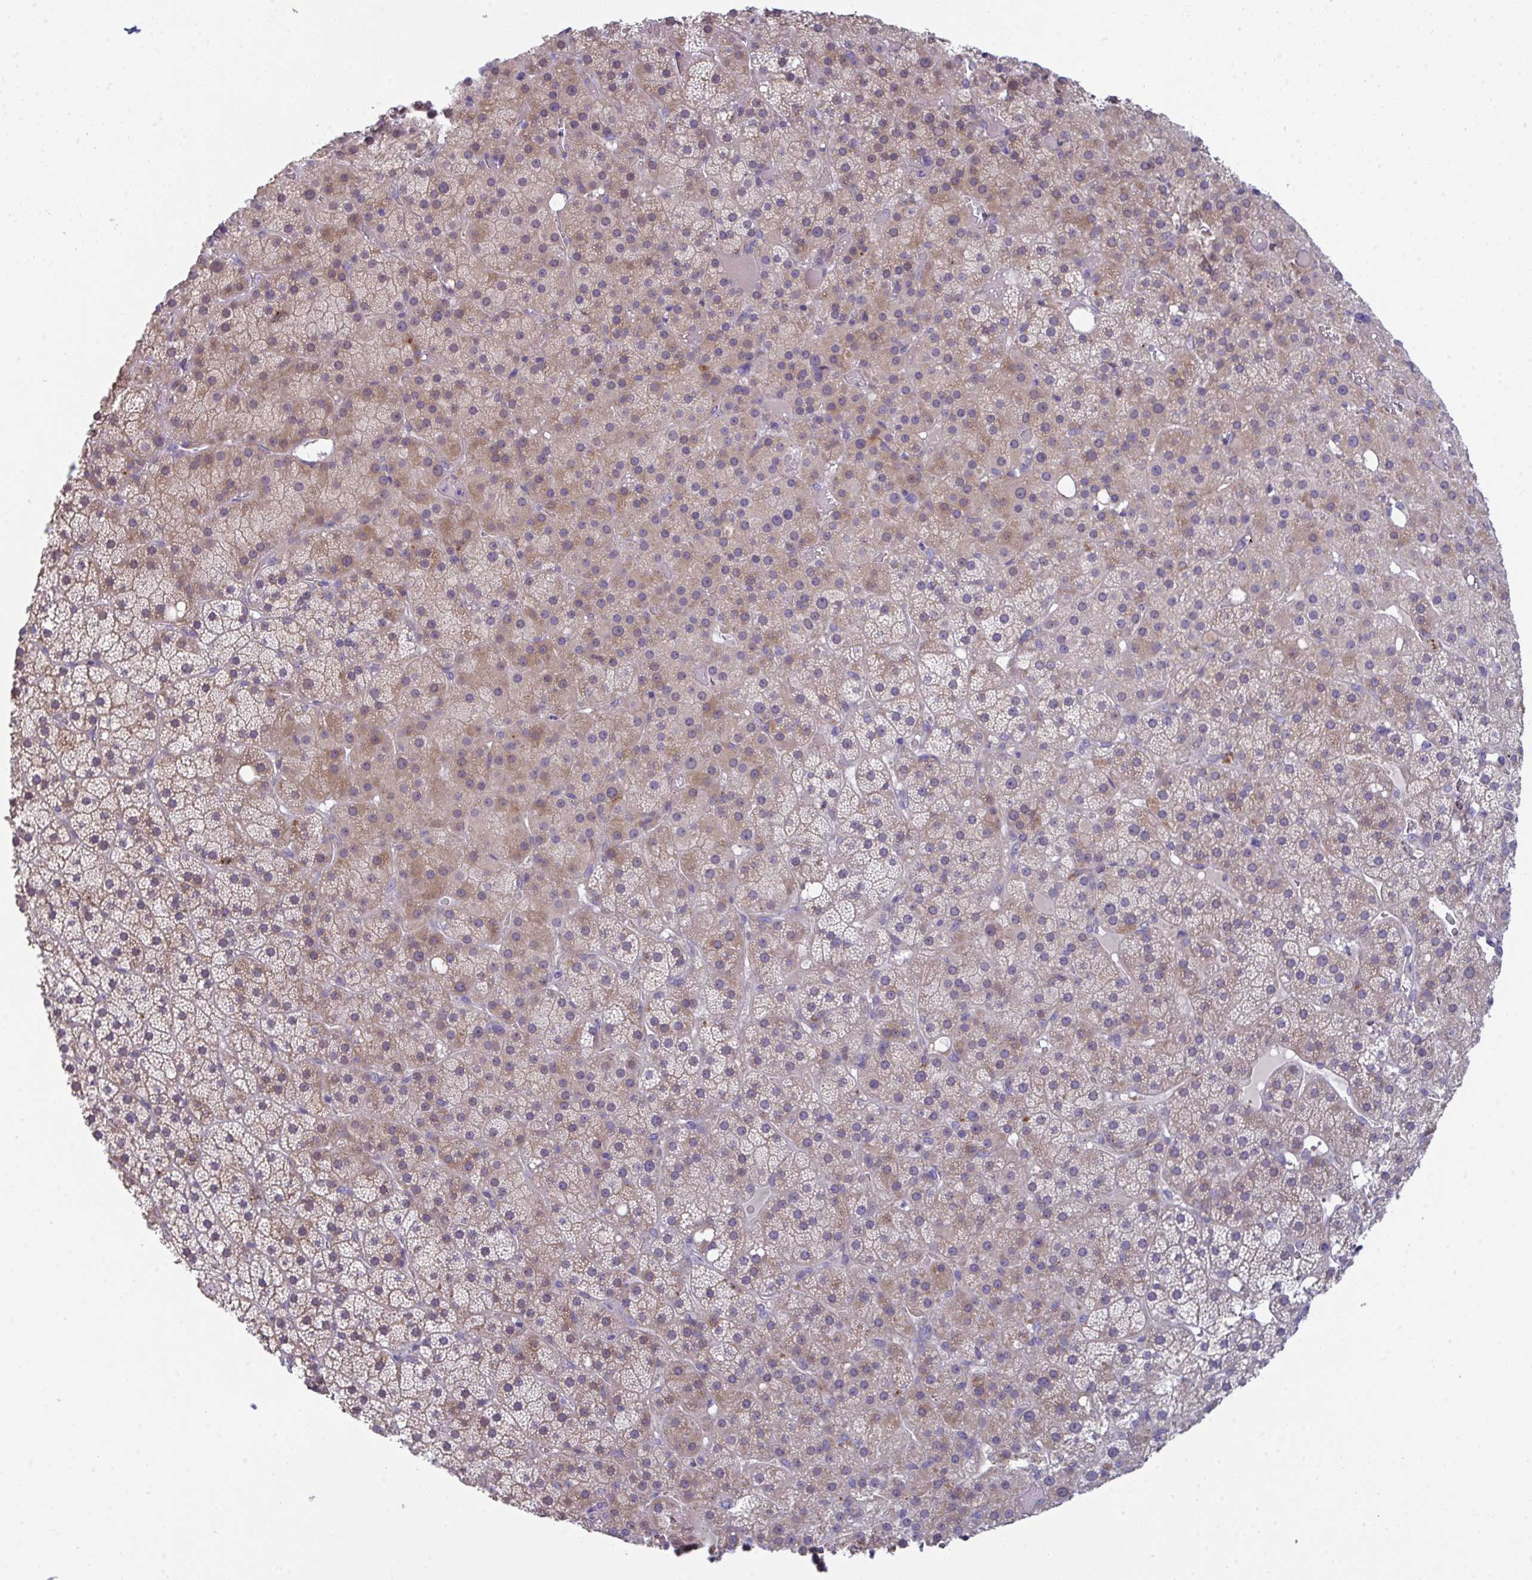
{"staining": {"intensity": "moderate", "quantity": "25%-75%", "location": "cytoplasmic/membranous"}, "tissue": "adrenal gland", "cell_type": "Glandular cells", "image_type": "normal", "snomed": [{"axis": "morphology", "description": "Normal tissue, NOS"}, {"axis": "topography", "description": "Adrenal gland"}], "caption": "Immunohistochemical staining of unremarkable adrenal gland shows moderate cytoplasmic/membranous protein positivity in approximately 25%-75% of glandular cells. The protein is stained brown, and the nuclei are stained in blue (DAB (3,3'-diaminobenzidine) IHC with brightfield microscopy, high magnification).", "gene": "TOR1AIP2", "patient": {"sex": "male", "age": 53}}